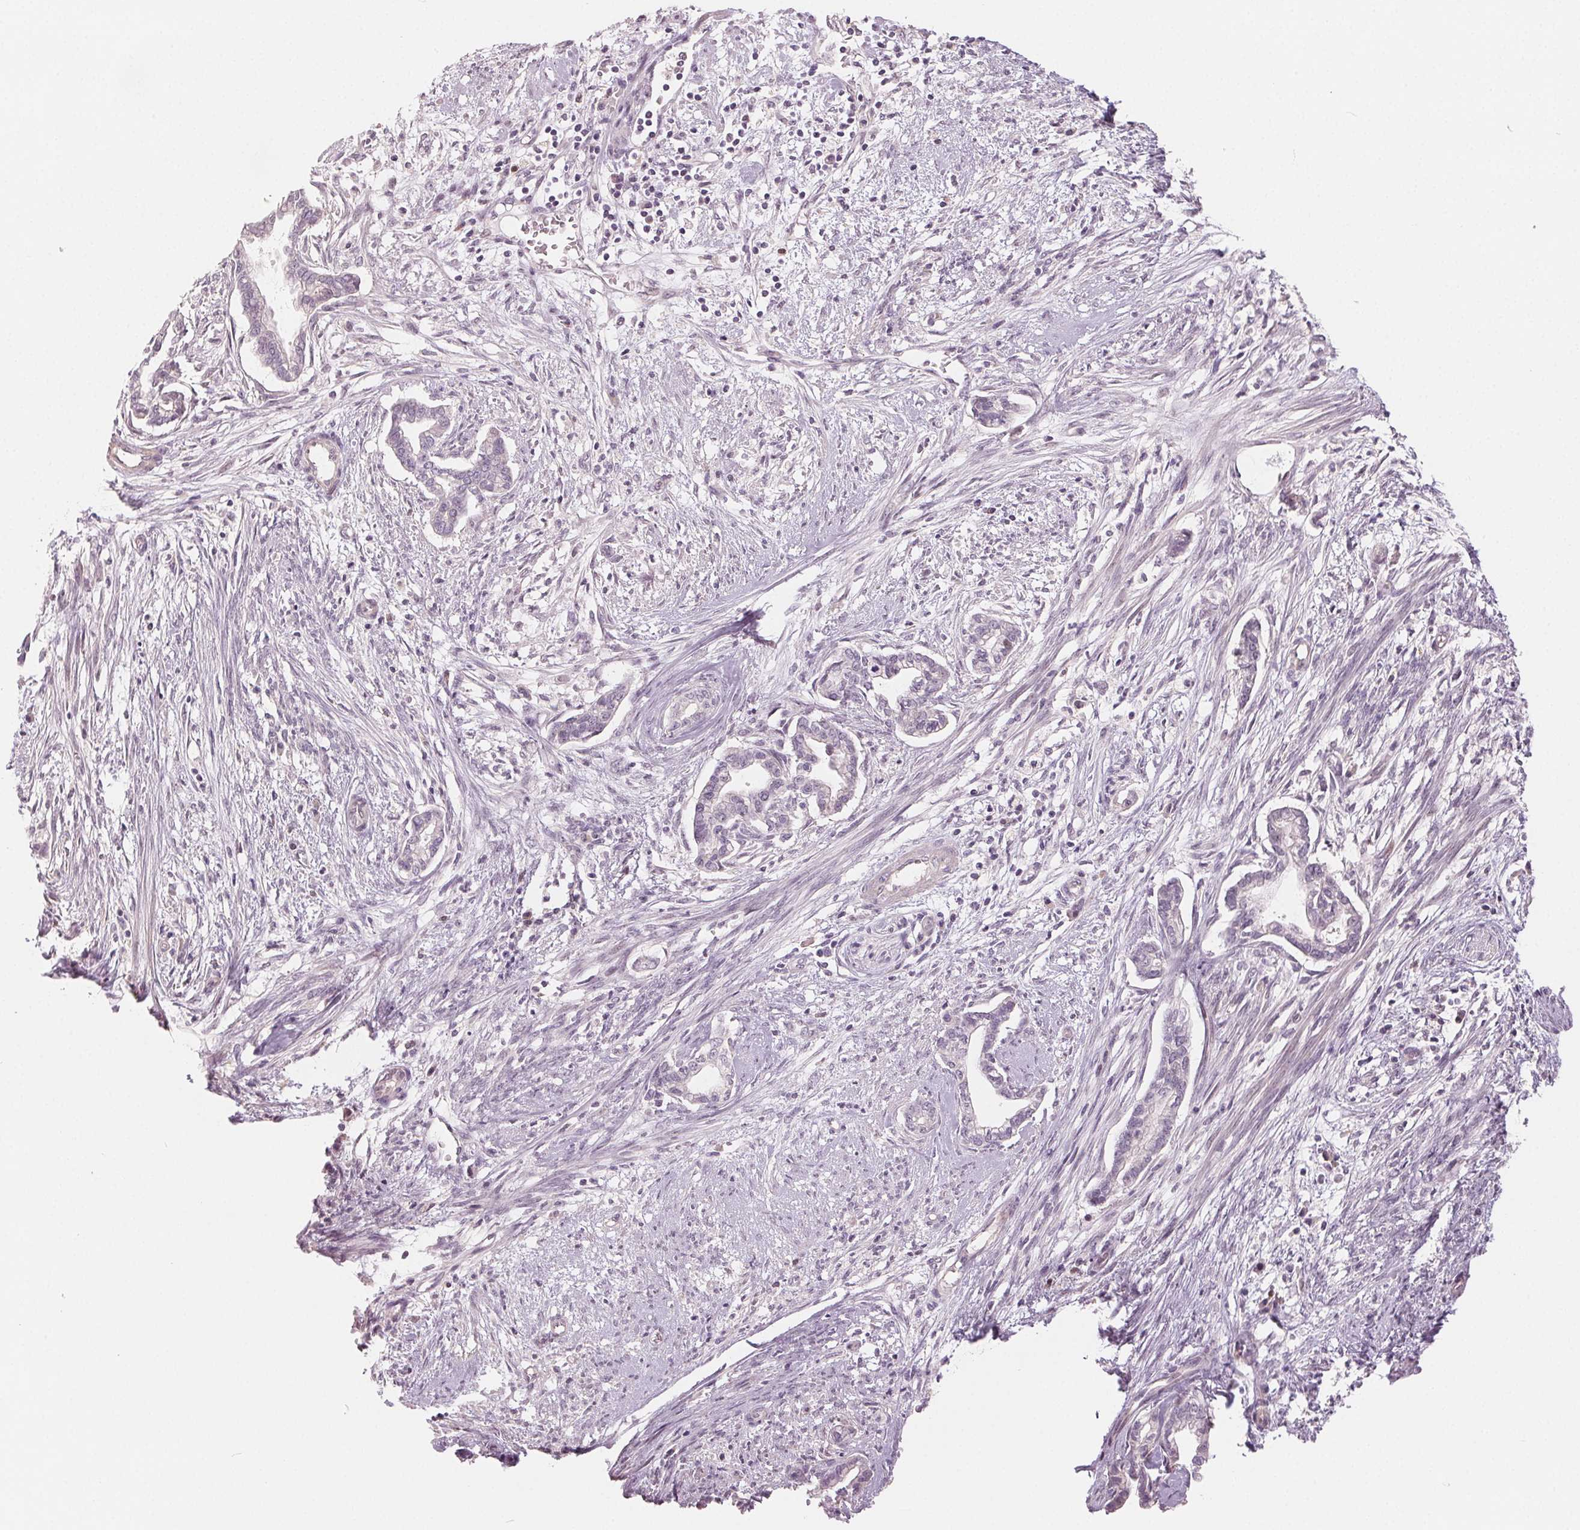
{"staining": {"intensity": "negative", "quantity": "none", "location": "none"}, "tissue": "cervical cancer", "cell_type": "Tumor cells", "image_type": "cancer", "snomed": [{"axis": "morphology", "description": "Adenocarcinoma, NOS"}, {"axis": "topography", "description": "Cervix"}], "caption": "Immunohistochemistry (IHC) of cervical cancer (adenocarcinoma) reveals no staining in tumor cells.", "gene": "ZBBX", "patient": {"sex": "female", "age": 62}}